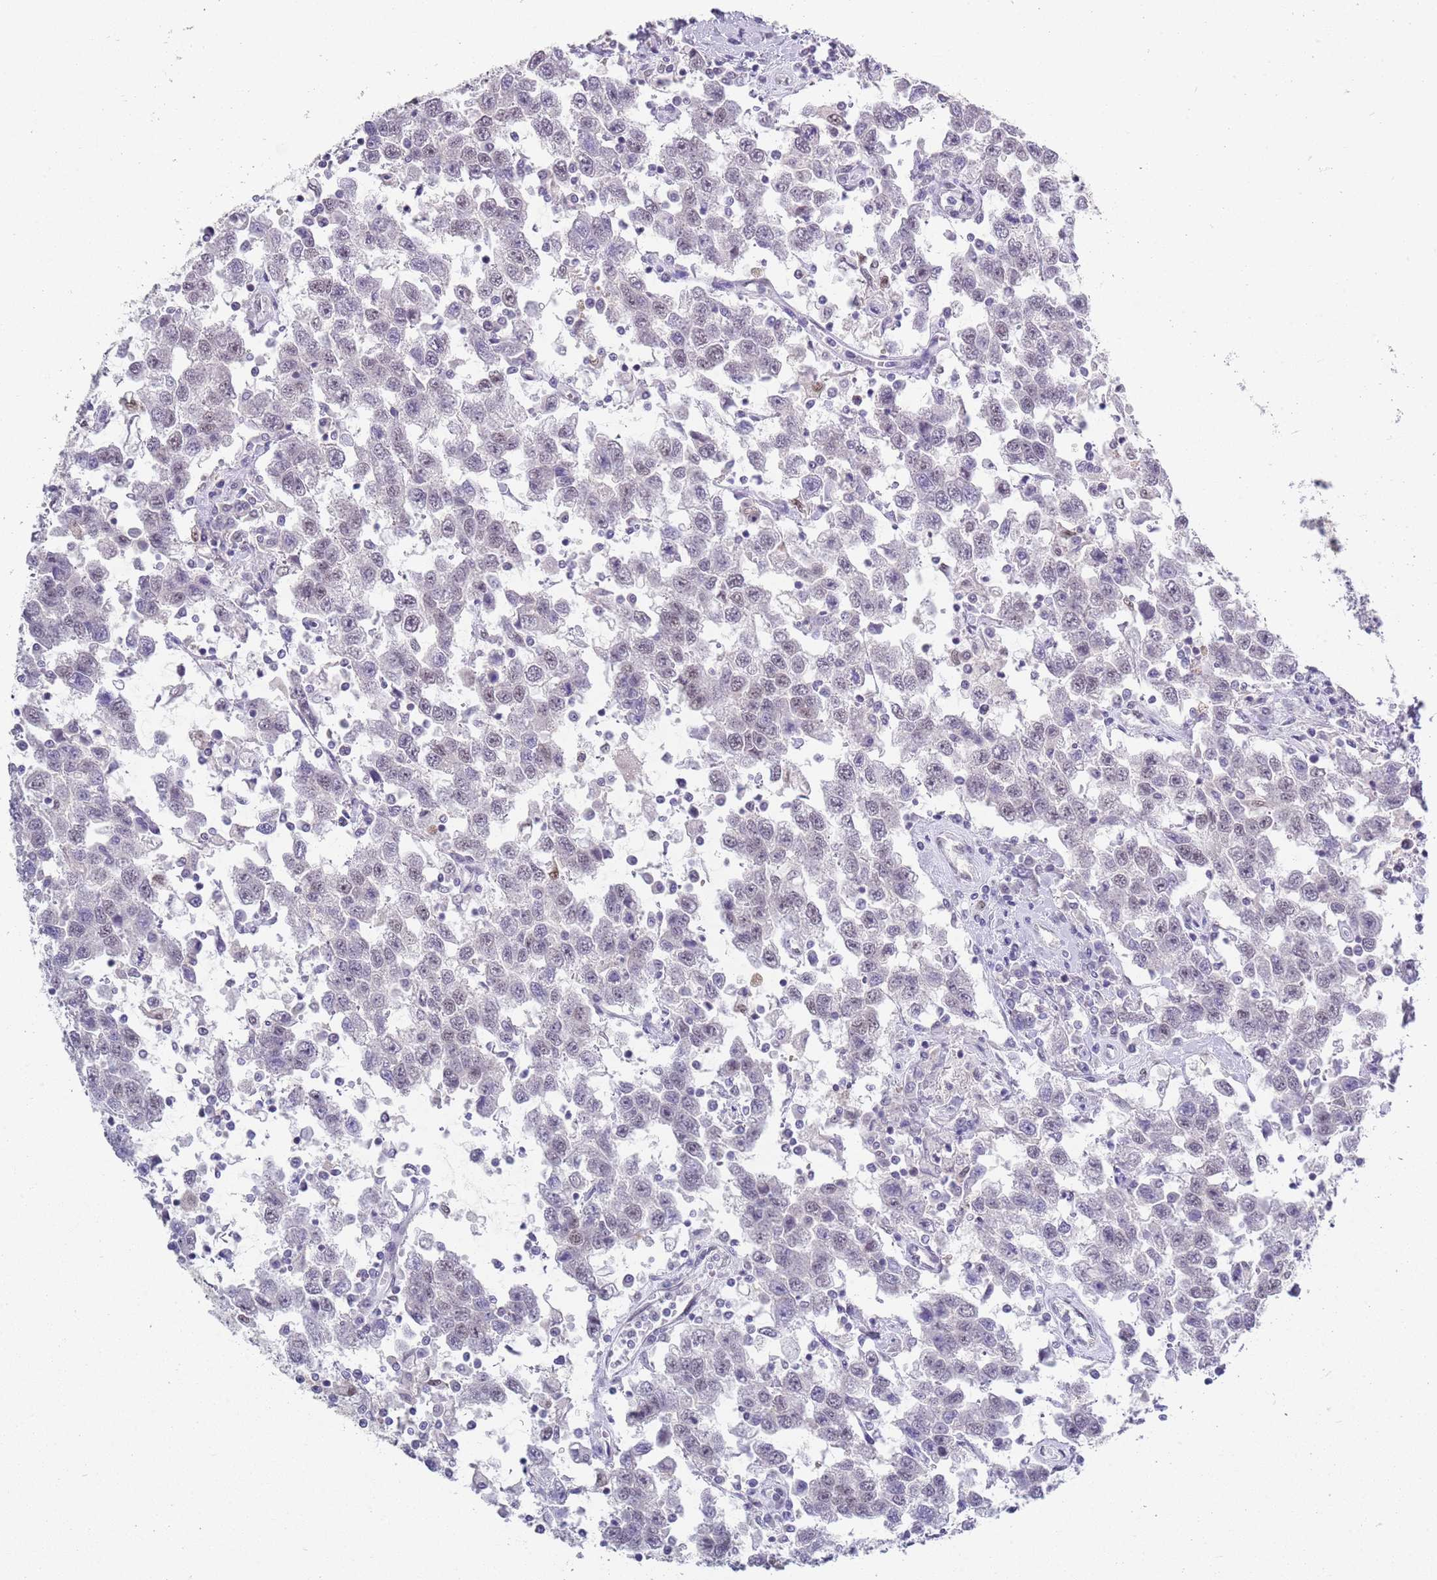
{"staining": {"intensity": "negative", "quantity": "none", "location": "none"}, "tissue": "testis cancer", "cell_type": "Tumor cells", "image_type": "cancer", "snomed": [{"axis": "morphology", "description": "Seminoma, NOS"}, {"axis": "topography", "description": "Testis"}], "caption": "A micrograph of human testis seminoma is negative for staining in tumor cells.", "gene": "SEPHS2", "patient": {"sex": "male", "age": 41}}